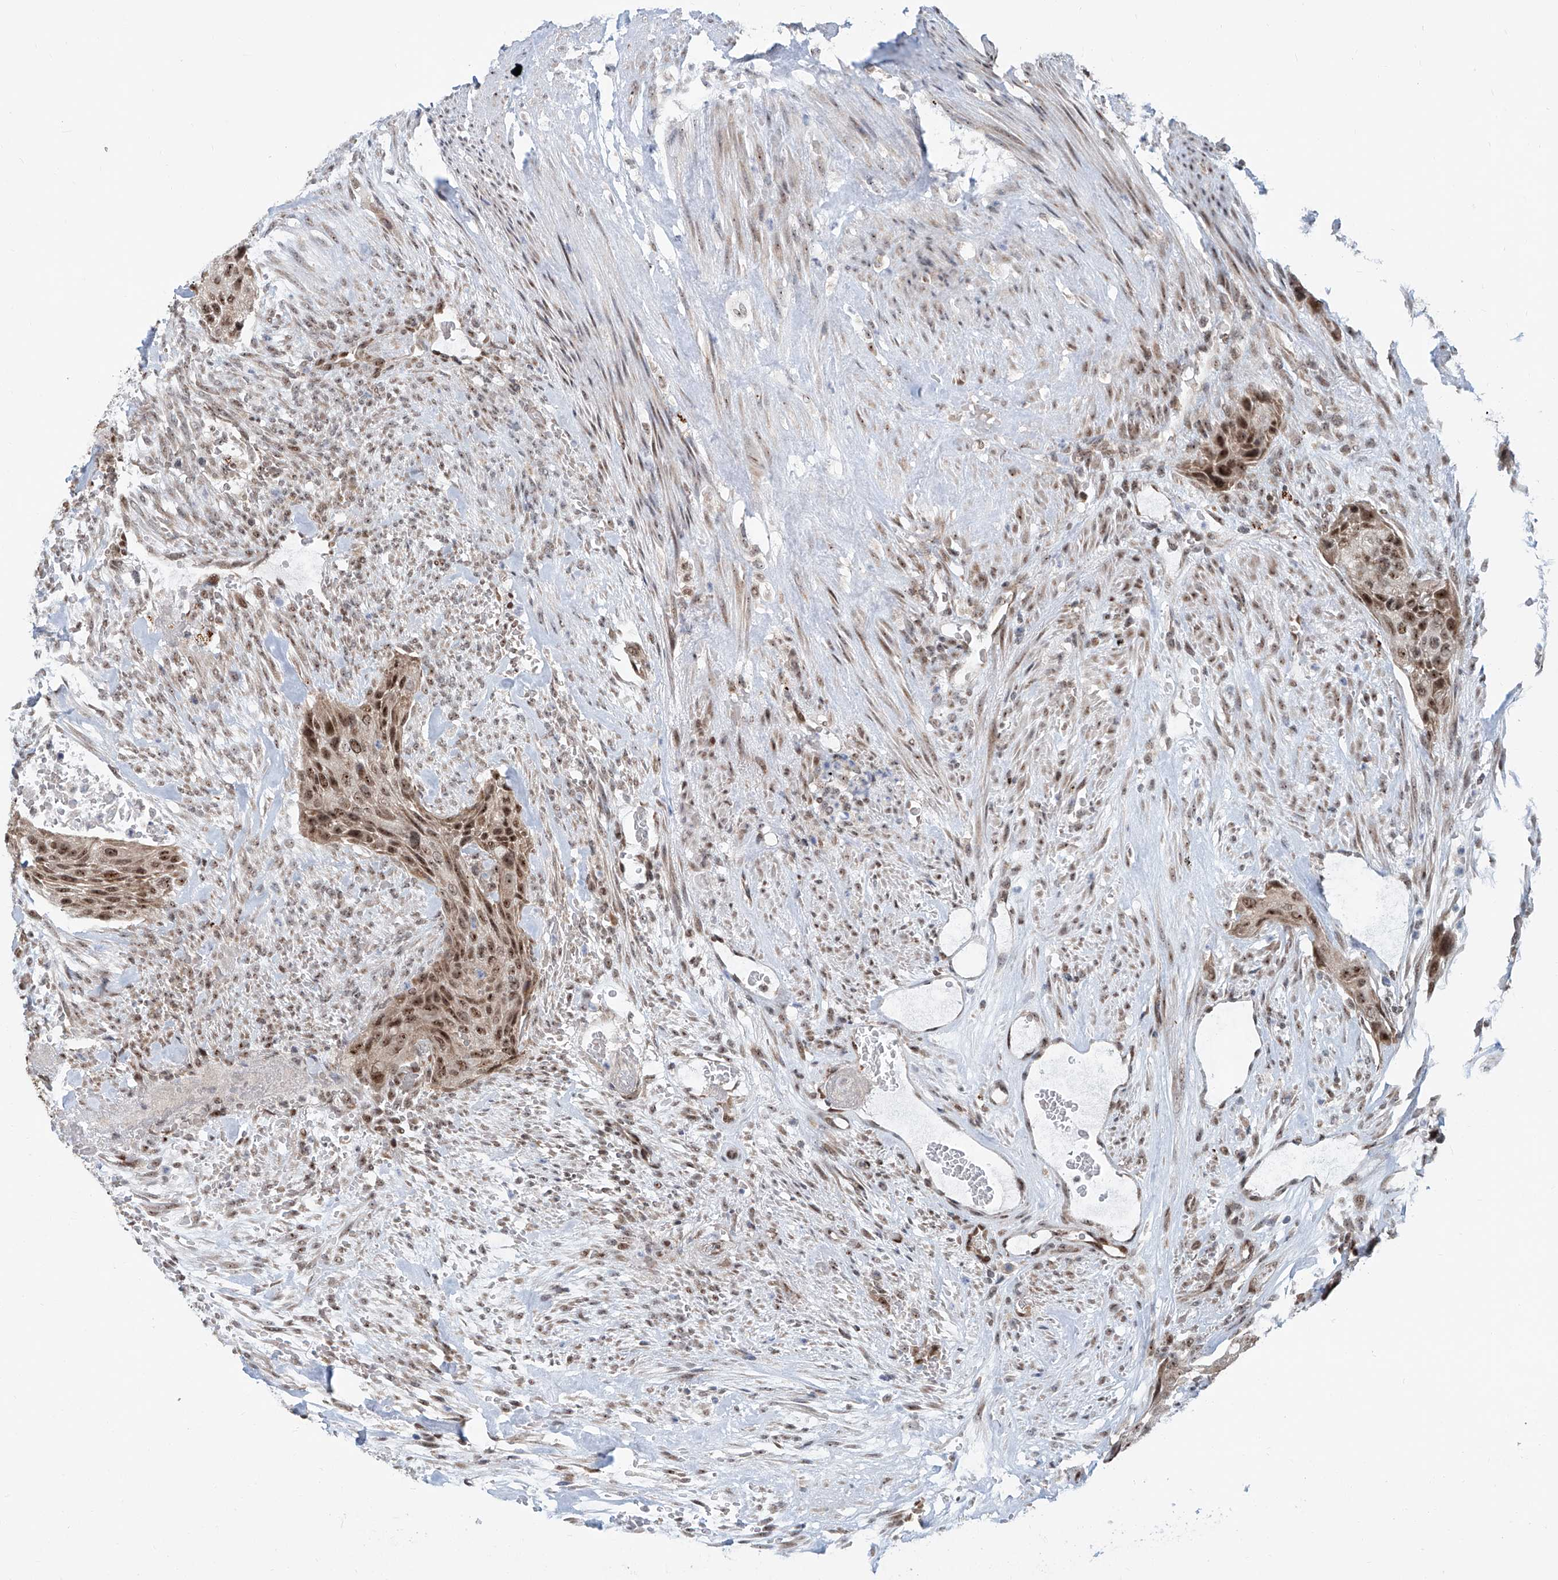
{"staining": {"intensity": "moderate", "quantity": ">75%", "location": "nuclear"}, "tissue": "urothelial cancer", "cell_type": "Tumor cells", "image_type": "cancer", "snomed": [{"axis": "morphology", "description": "Urothelial carcinoma, High grade"}, {"axis": "topography", "description": "Urinary bladder"}], "caption": "This is a histology image of immunohistochemistry staining of urothelial cancer, which shows moderate staining in the nuclear of tumor cells.", "gene": "SDE2", "patient": {"sex": "male", "age": 35}}